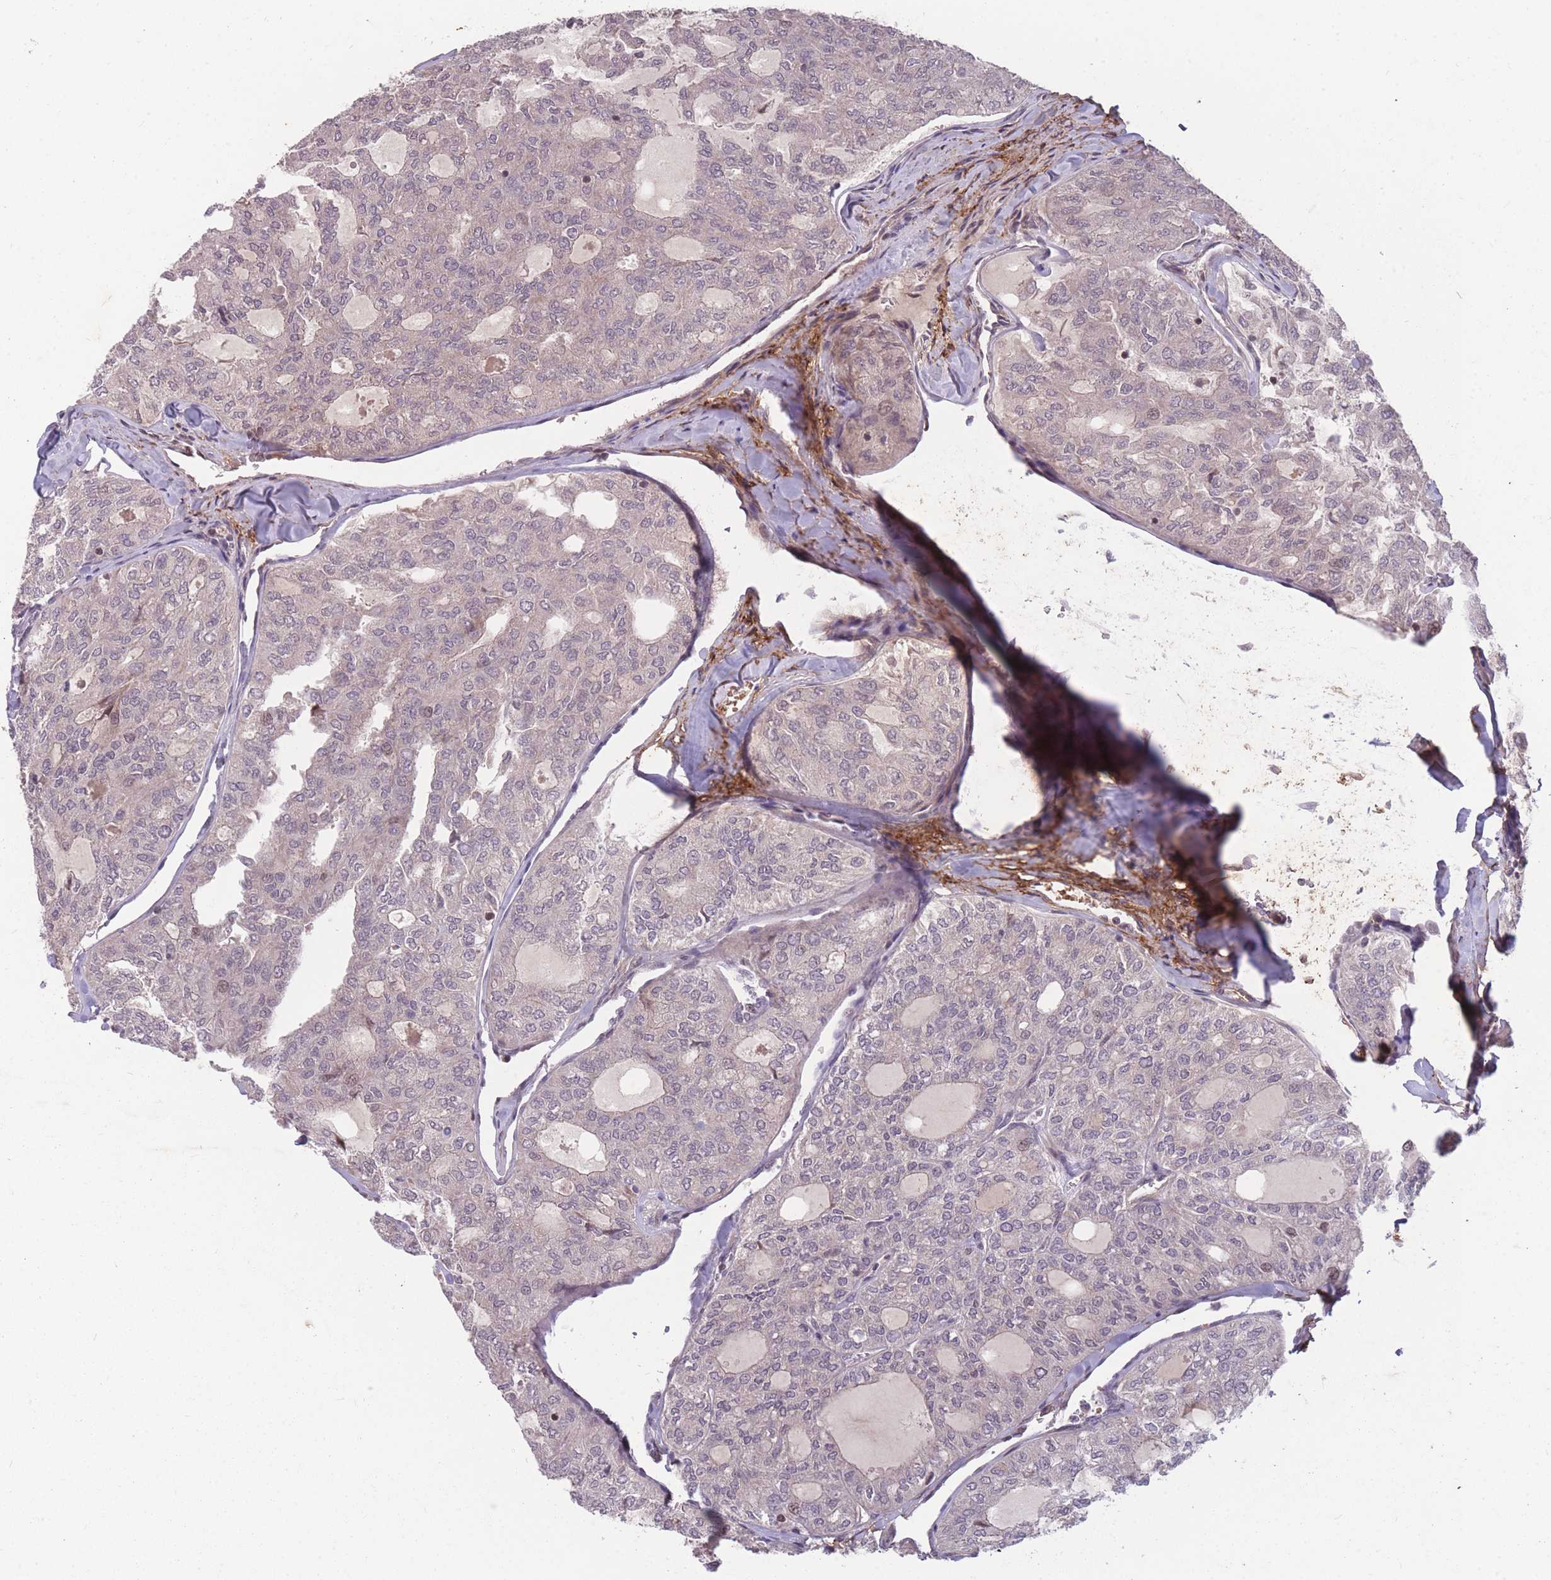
{"staining": {"intensity": "negative", "quantity": "none", "location": "none"}, "tissue": "thyroid cancer", "cell_type": "Tumor cells", "image_type": "cancer", "snomed": [{"axis": "morphology", "description": "Follicular adenoma carcinoma, NOS"}, {"axis": "topography", "description": "Thyroid gland"}], "caption": "IHC of human thyroid follicular adenoma carcinoma reveals no staining in tumor cells.", "gene": "GGT5", "patient": {"sex": "male", "age": 75}}